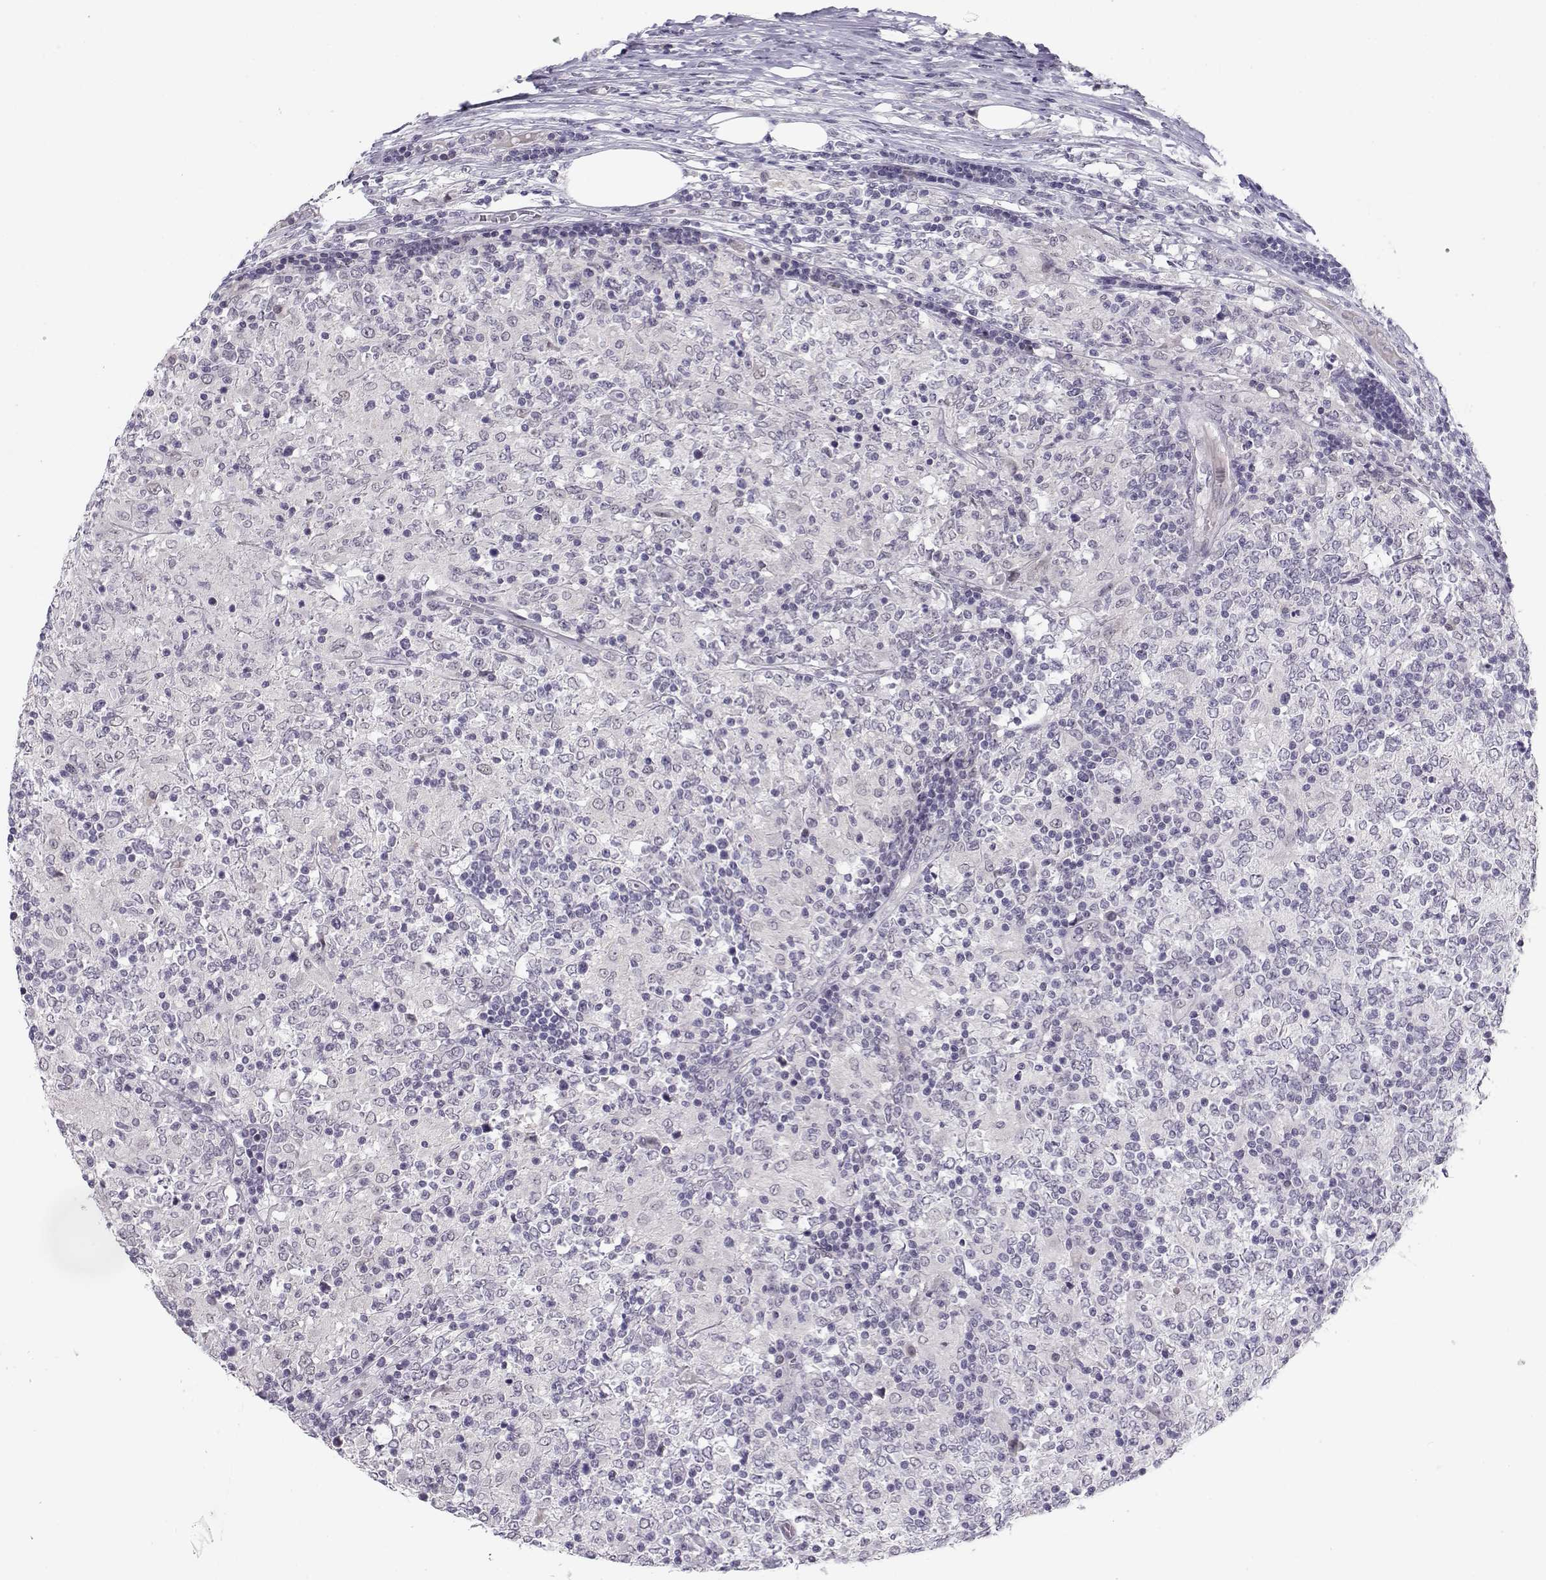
{"staining": {"intensity": "negative", "quantity": "none", "location": "none"}, "tissue": "lymphoma", "cell_type": "Tumor cells", "image_type": "cancer", "snomed": [{"axis": "morphology", "description": "Malignant lymphoma, non-Hodgkin's type, High grade"}, {"axis": "topography", "description": "Lymph node"}], "caption": "This is a micrograph of immunohistochemistry (IHC) staining of malignant lymphoma, non-Hodgkin's type (high-grade), which shows no positivity in tumor cells.", "gene": "C16orf86", "patient": {"sex": "female", "age": 84}}